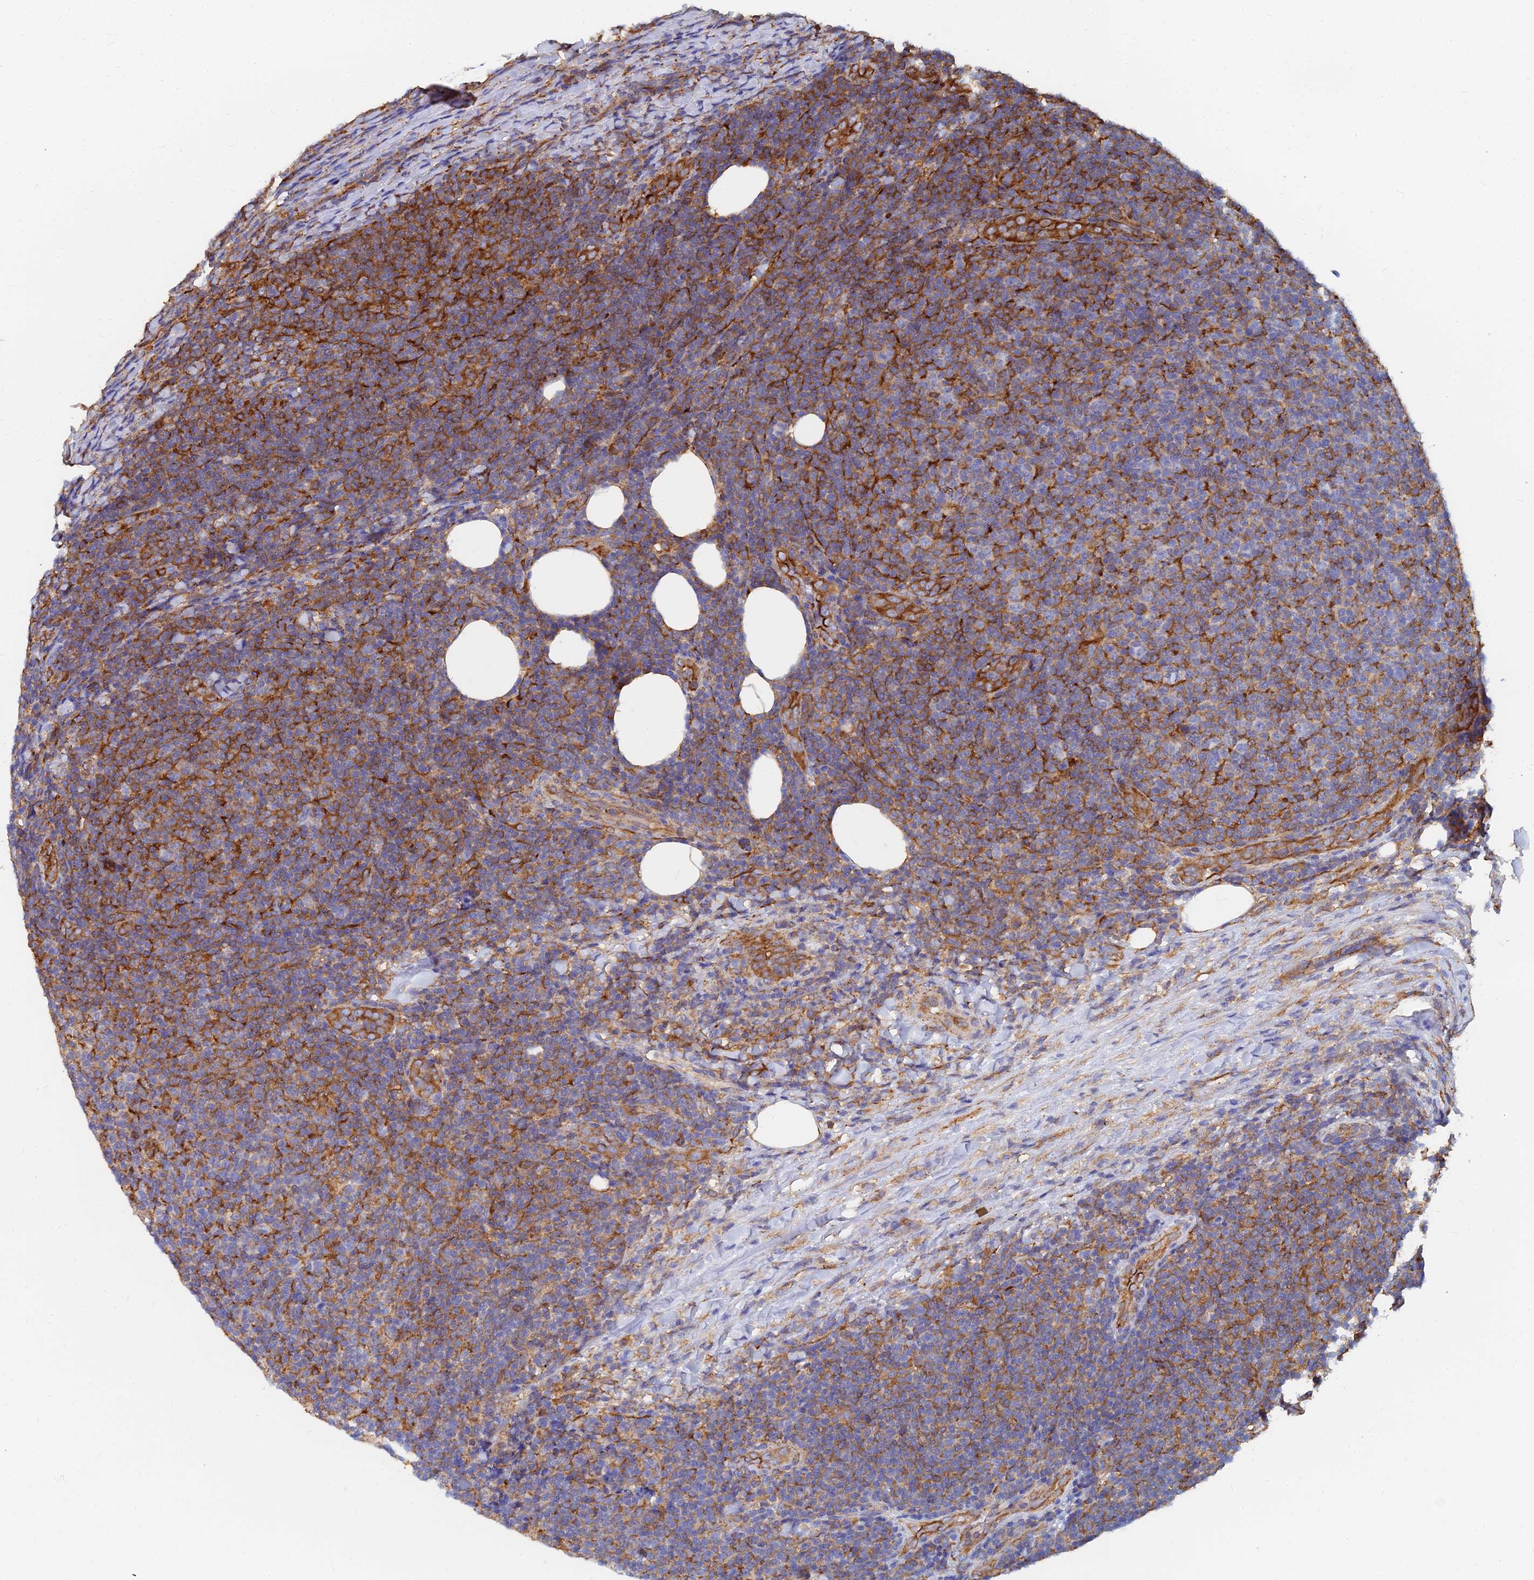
{"staining": {"intensity": "moderate", "quantity": "25%-75%", "location": "cytoplasmic/membranous"}, "tissue": "lymphoma", "cell_type": "Tumor cells", "image_type": "cancer", "snomed": [{"axis": "morphology", "description": "Malignant lymphoma, non-Hodgkin's type, Low grade"}, {"axis": "topography", "description": "Lymph node"}], "caption": "Immunohistochemistry (IHC) (DAB) staining of human lymphoma exhibits moderate cytoplasmic/membranous protein staining in approximately 25%-75% of tumor cells.", "gene": "GPR42", "patient": {"sex": "male", "age": 66}}